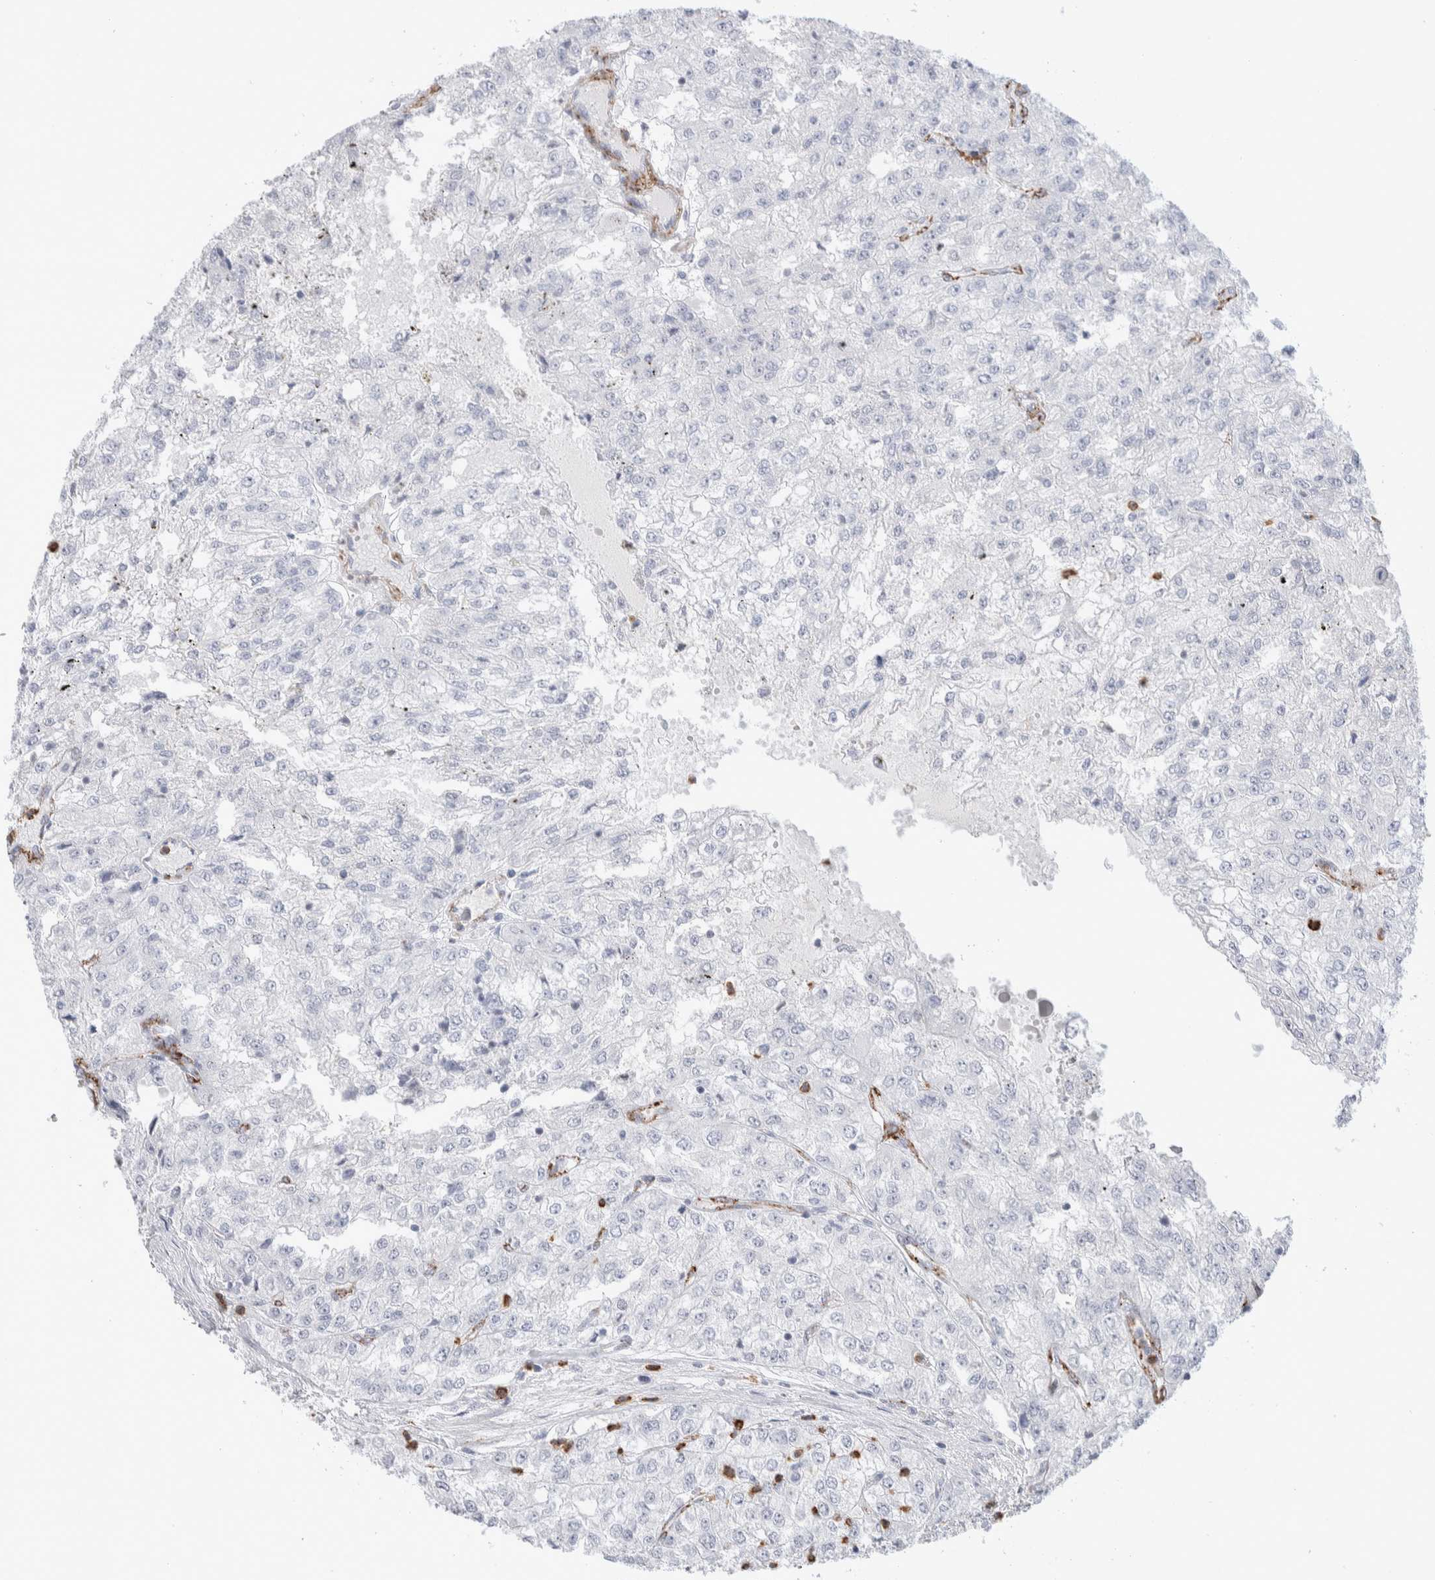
{"staining": {"intensity": "negative", "quantity": "none", "location": "none"}, "tissue": "renal cancer", "cell_type": "Tumor cells", "image_type": "cancer", "snomed": [{"axis": "morphology", "description": "Adenocarcinoma, NOS"}, {"axis": "topography", "description": "Kidney"}], "caption": "This is an immunohistochemistry micrograph of adenocarcinoma (renal). There is no positivity in tumor cells.", "gene": "SEPTIN4", "patient": {"sex": "female", "age": 54}}